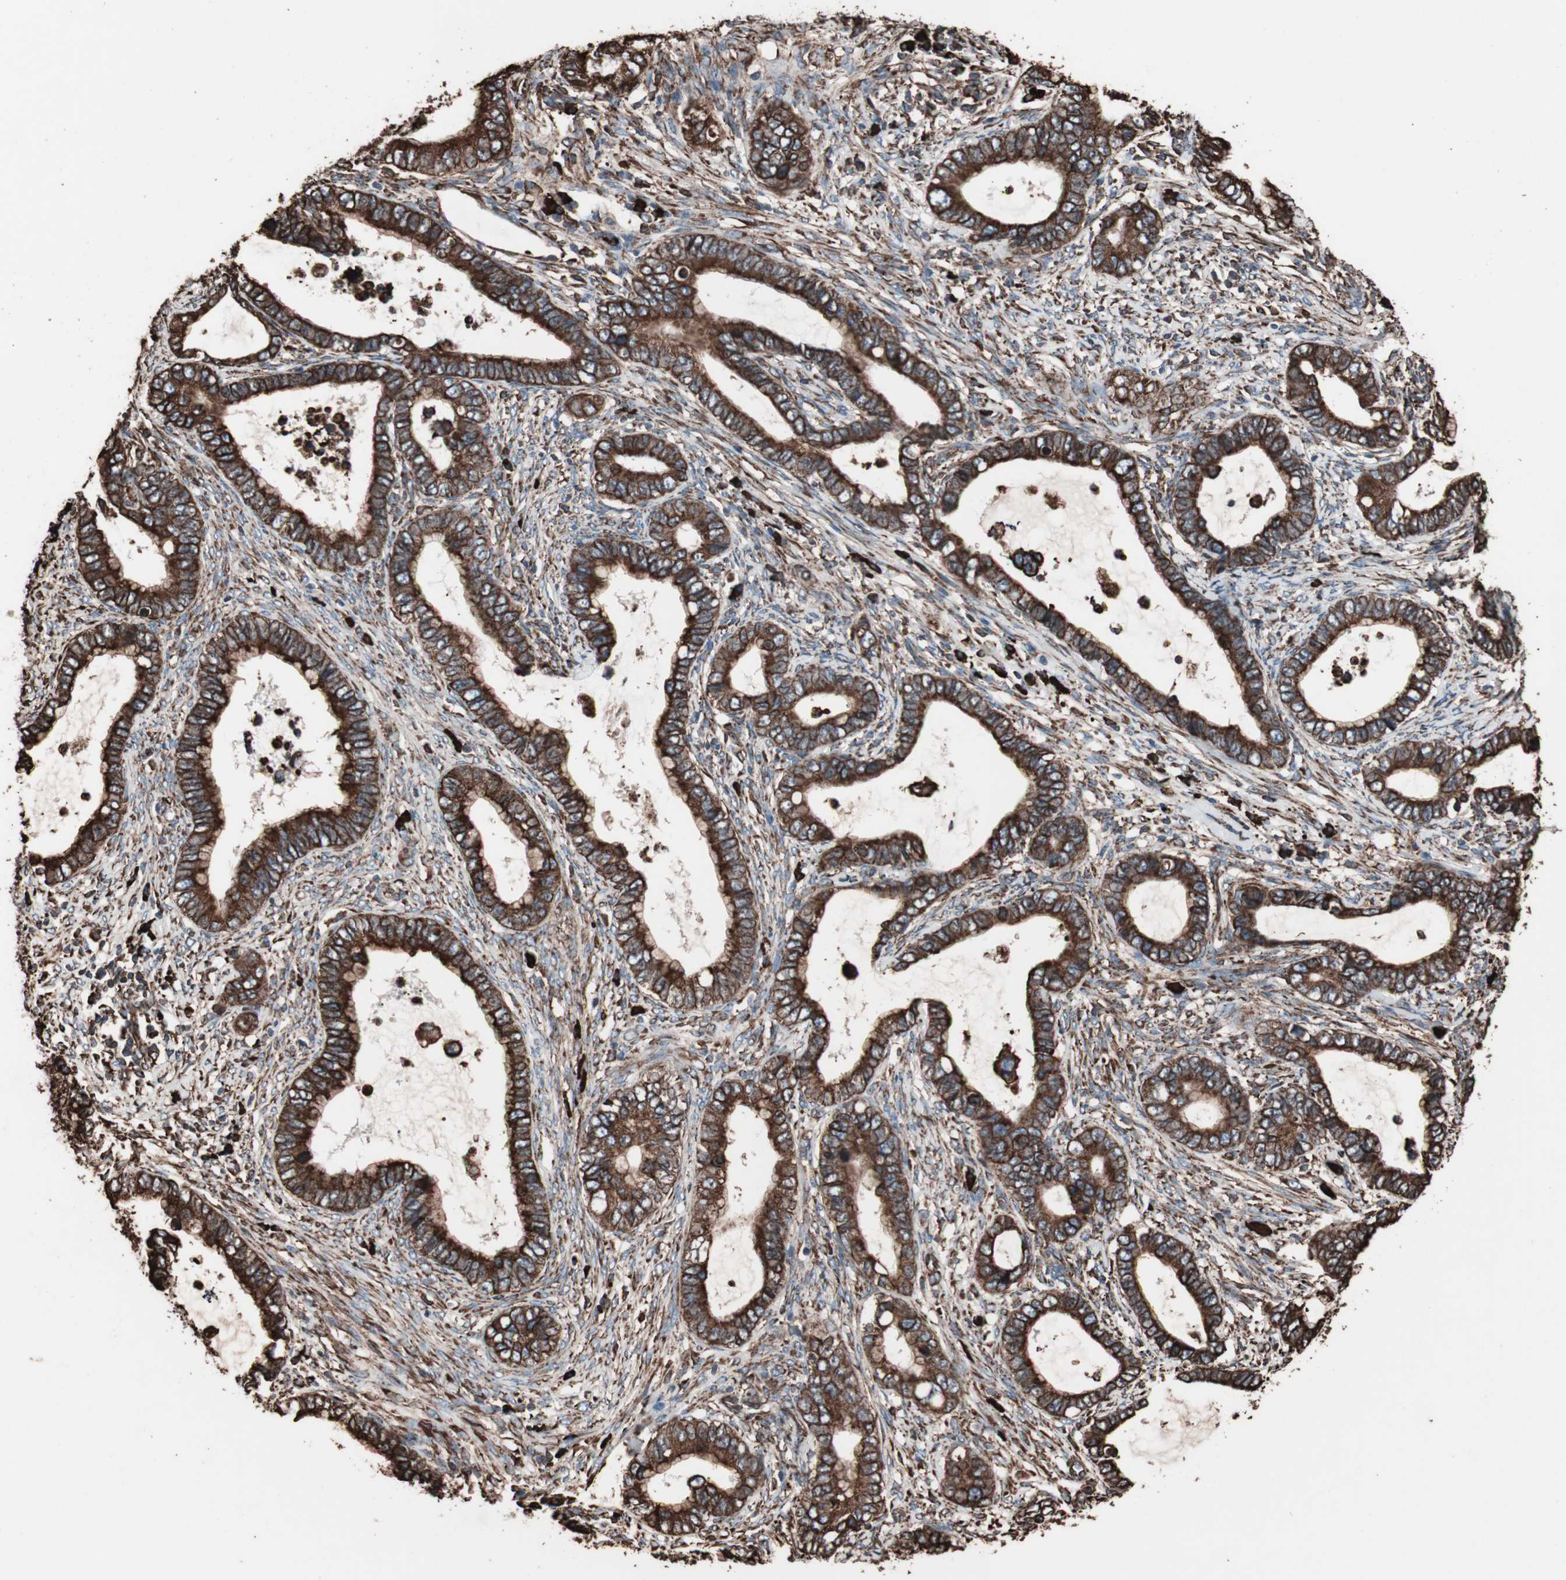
{"staining": {"intensity": "strong", "quantity": ">75%", "location": "cytoplasmic/membranous"}, "tissue": "cervical cancer", "cell_type": "Tumor cells", "image_type": "cancer", "snomed": [{"axis": "morphology", "description": "Adenocarcinoma, NOS"}, {"axis": "topography", "description": "Cervix"}], "caption": "Cervical adenocarcinoma stained for a protein demonstrates strong cytoplasmic/membranous positivity in tumor cells.", "gene": "HSP90B1", "patient": {"sex": "female", "age": 44}}